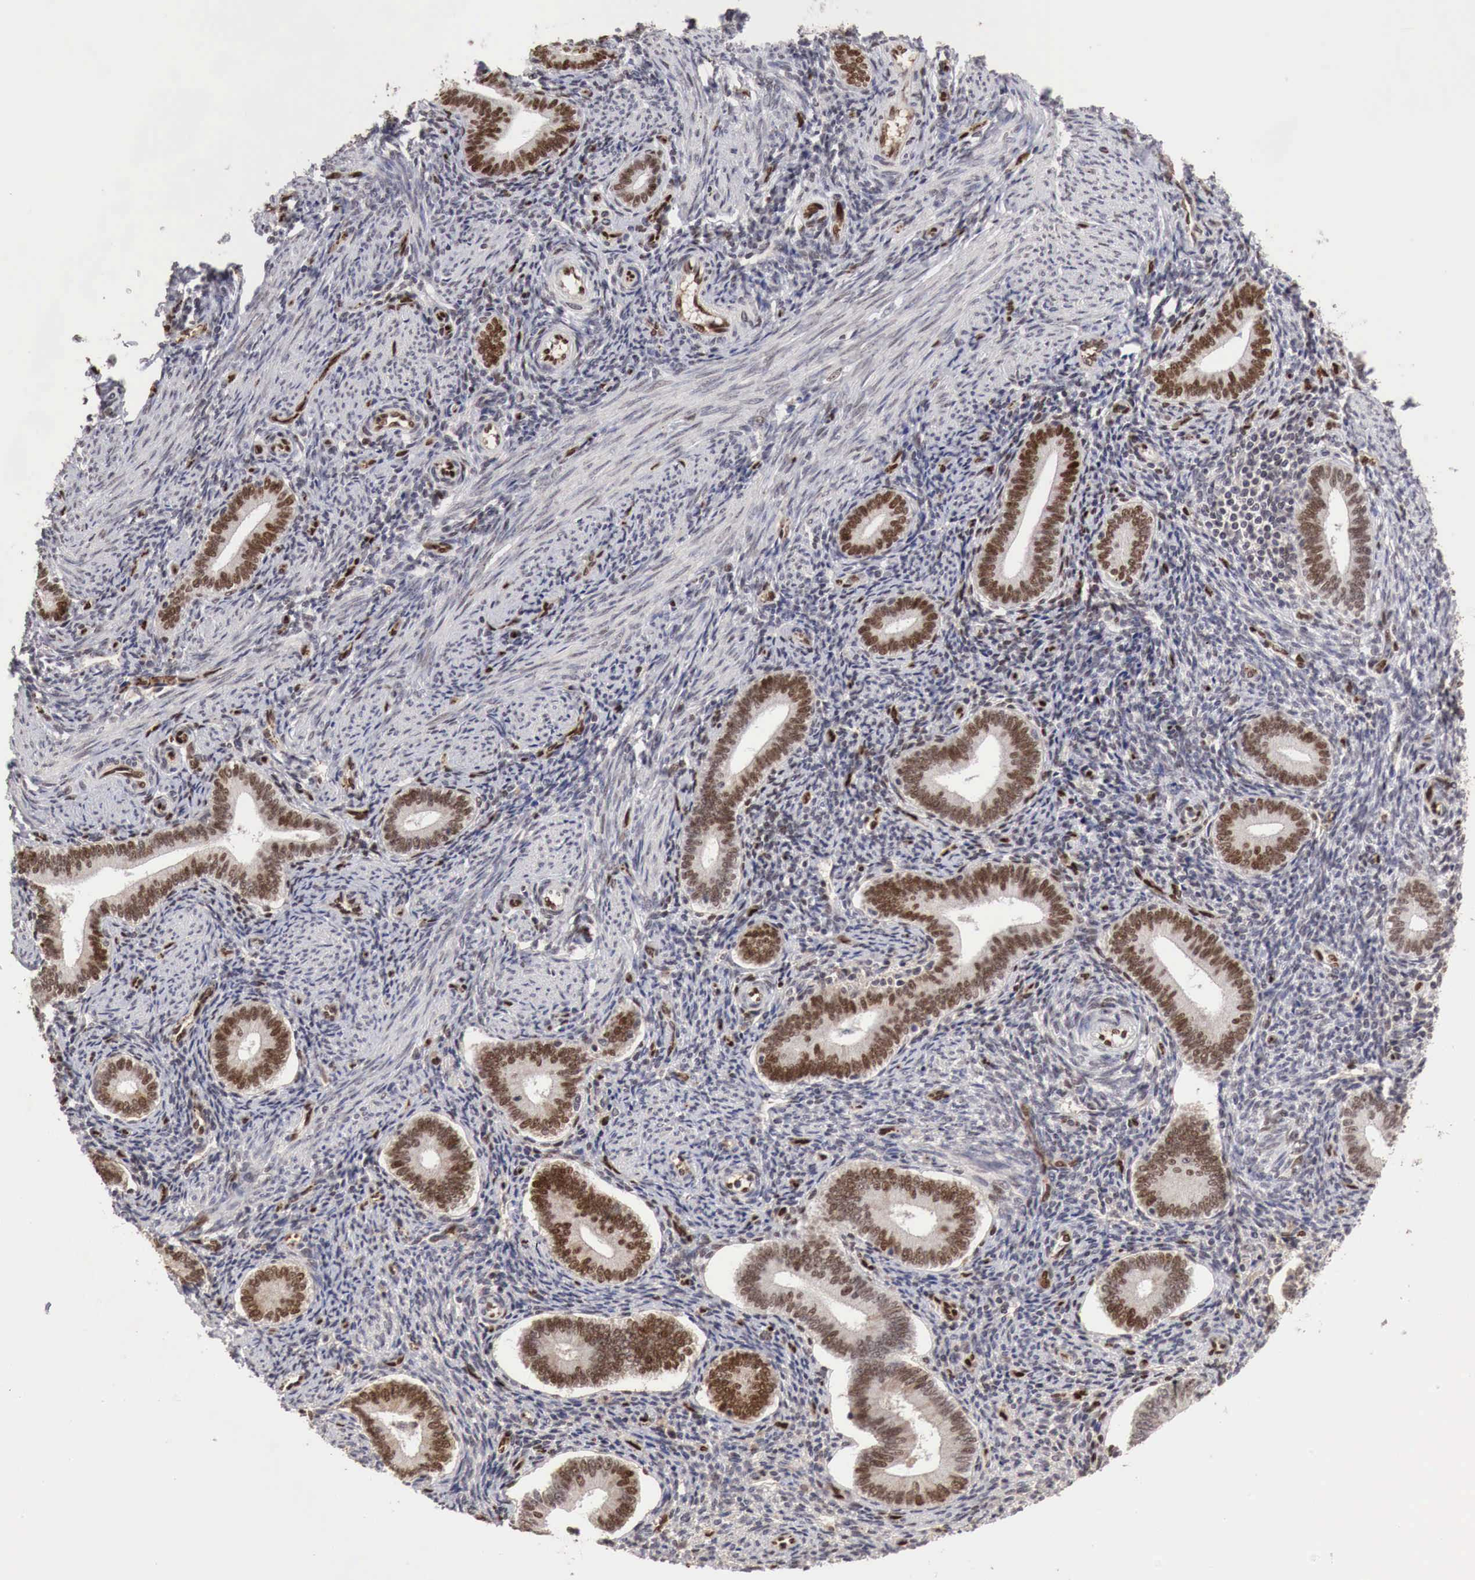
{"staining": {"intensity": "moderate", "quantity": "25%-75%", "location": "nuclear"}, "tissue": "endometrium", "cell_type": "Cells in endometrial stroma", "image_type": "normal", "snomed": [{"axis": "morphology", "description": "Normal tissue, NOS"}, {"axis": "topography", "description": "Endometrium"}], "caption": "Immunohistochemical staining of benign human endometrium reveals medium levels of moderate nuclear expression in approximately 25%-75% of cells in endometrial stroma.", "gene": "DACH2", "patient": {"sex": "female", "age": 35}}